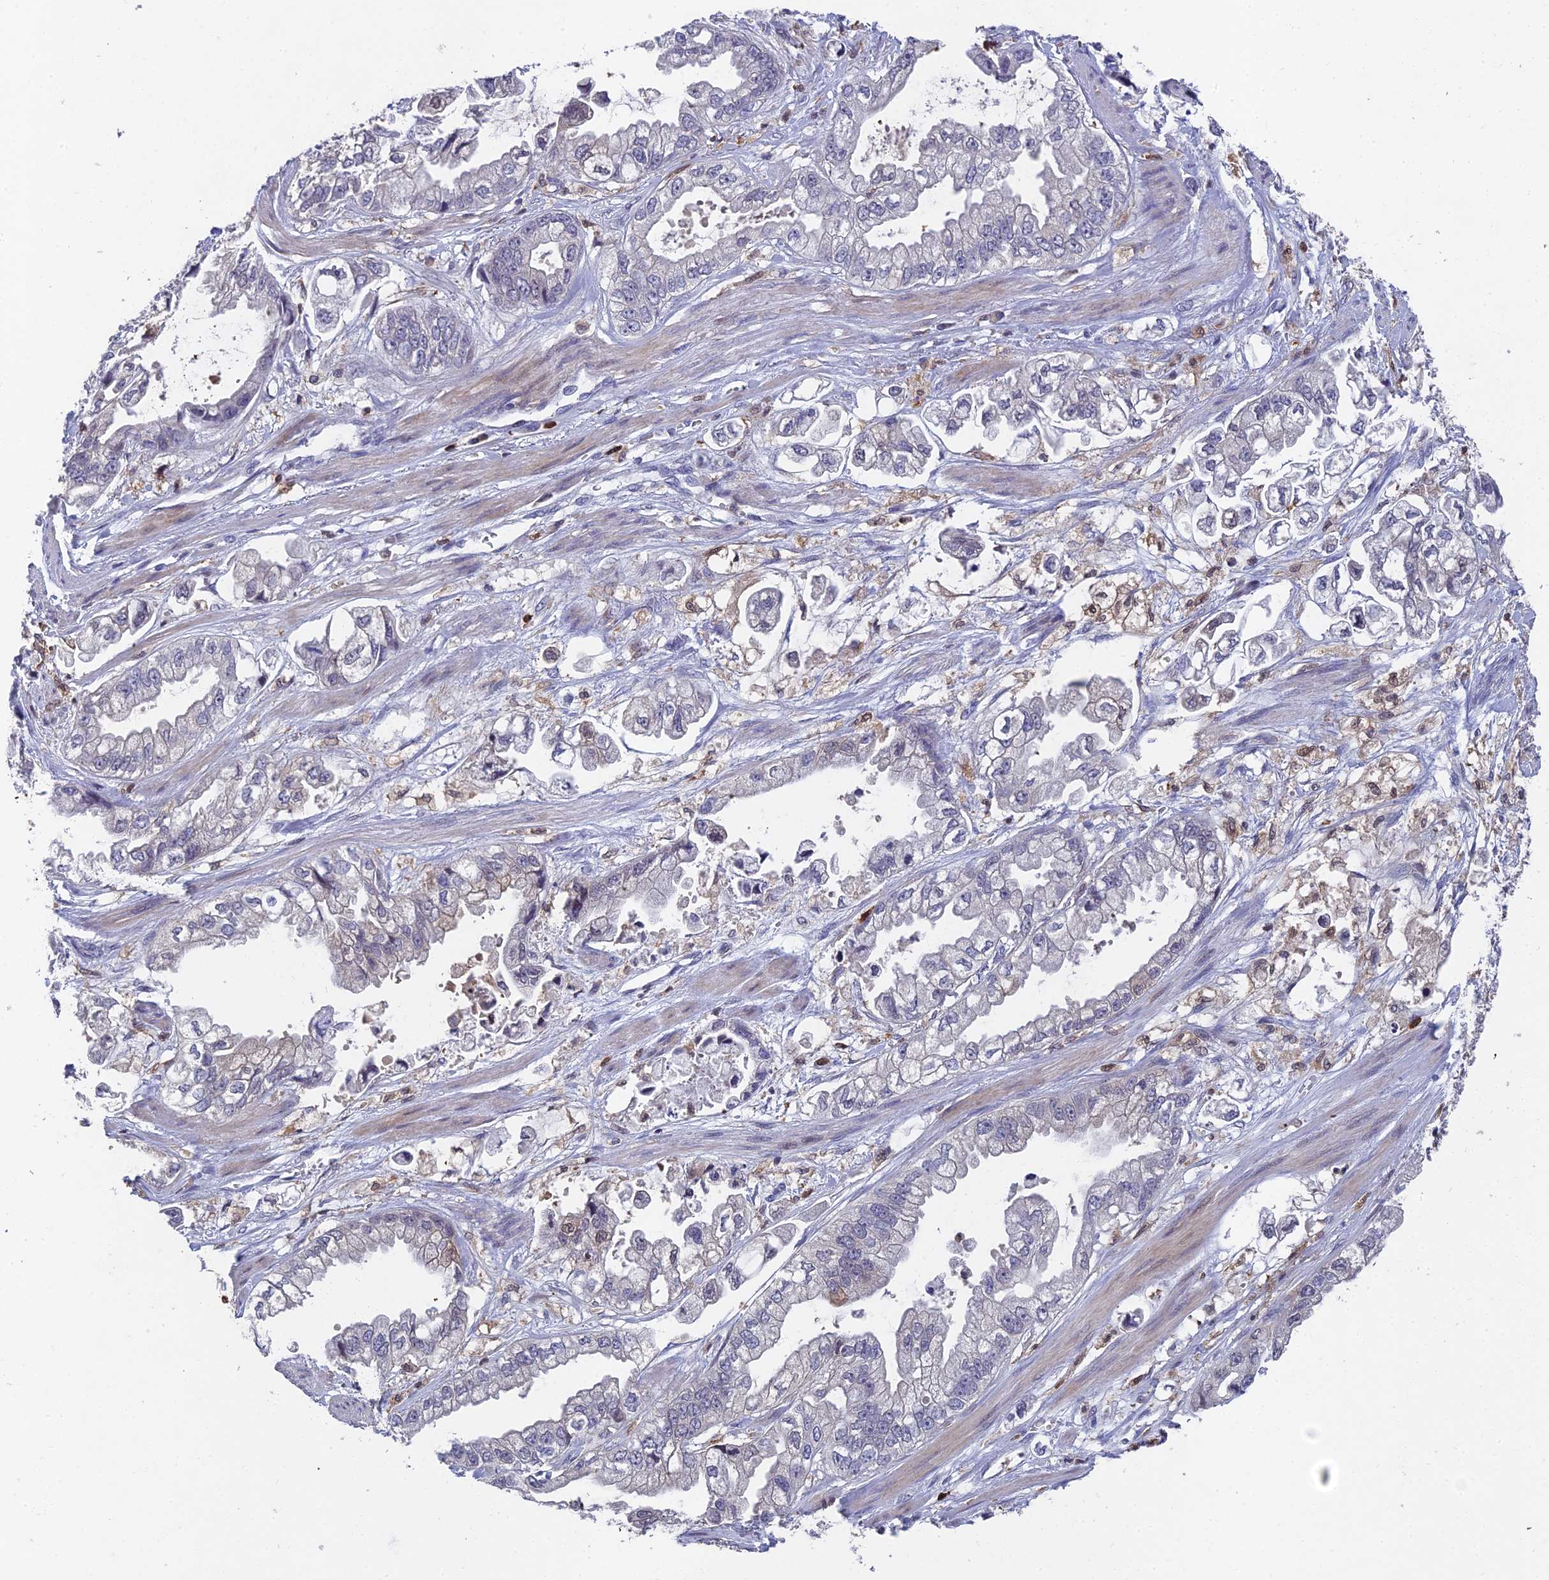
{"staining": {"intensity": "negative", "quantity": "none", "location": "none"}, "tissue": "stomach cancer", "cell_type": "Tumor cells", "image_type": "cancer", "snomed": [{"axis": "morphology", "description": "Adenocarcinoma, NOS"}, {"axis": "topography", "description": "Stomach"}], "caption": "Stomach cancer was stained to show a protein in brown. There is no significant staining in tumor cells.", "gene": "GALK2", "patient": {"sex": "male", "age": 62}}